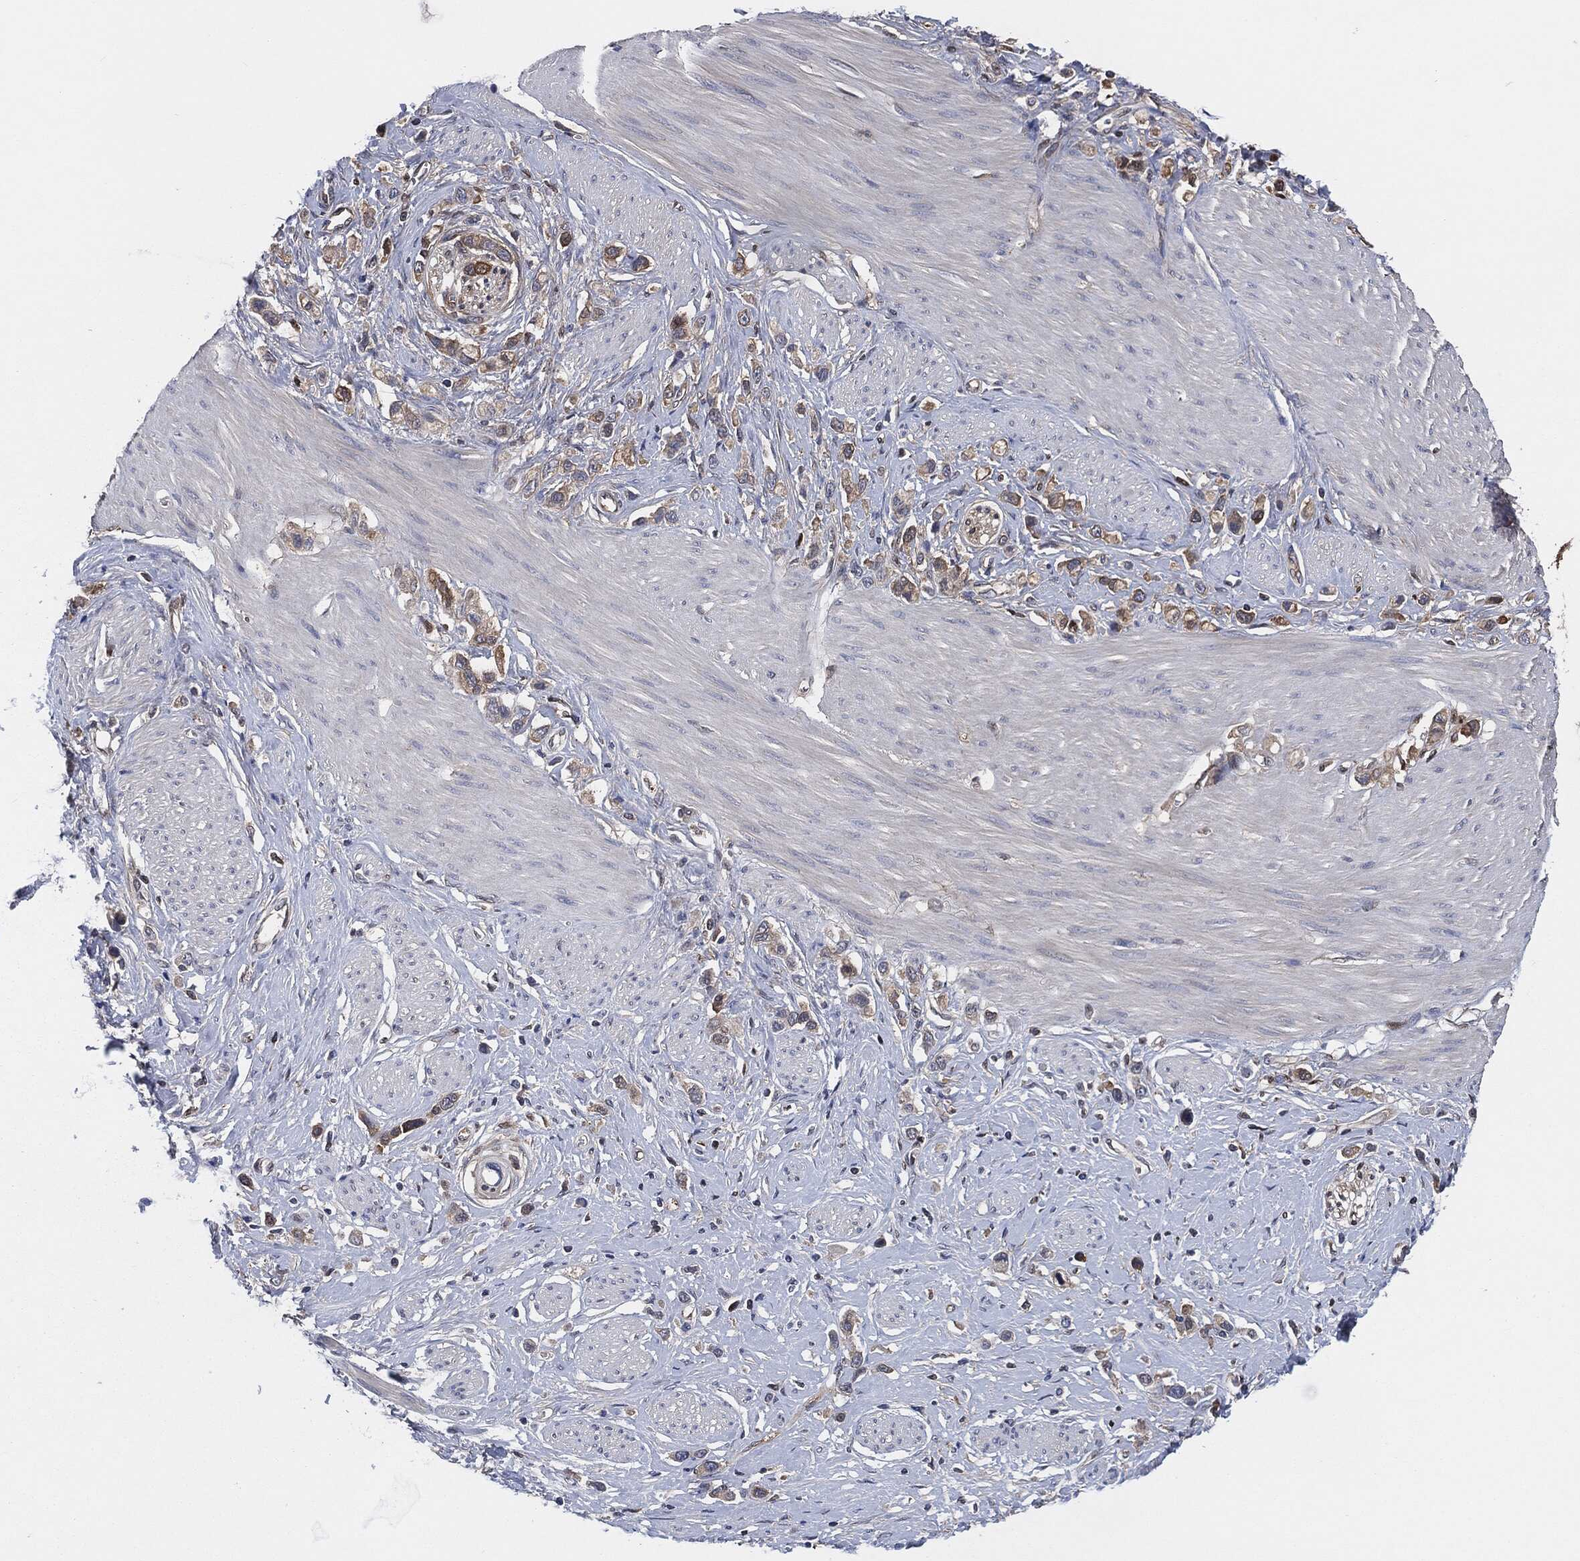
{"staining": {"intensity": "weak", "quantity": "25%-75%", "location": "cytoplasmic/membranous"}, "tissue": "stomach cancer", "cell_type": "Tumor cells", "image_type": "cancer", "snomed": [{"axis": "morphology", "description": "Normal tissue, NOS"}, {"axis": "morphology", "description": "Adenocarcinoma, NOS"}, {"axis": "morphology", "description": "Adenocarcinoma, High grade"}, {"axis": "topography", "description": "Stomach, upper"}, {"axis": "topography", "description": "Stomach"}], "caption": "Tumor cells demonstrate low levels of weak cytoplasmic/membranous expression in about 25%-75% of cells in human adenocarcinoma (stomach). (IHC, brightfield microscopy, high magnification).", "gene": "XPNPEP1", "patient": {"sex": "female", "age": 65}}